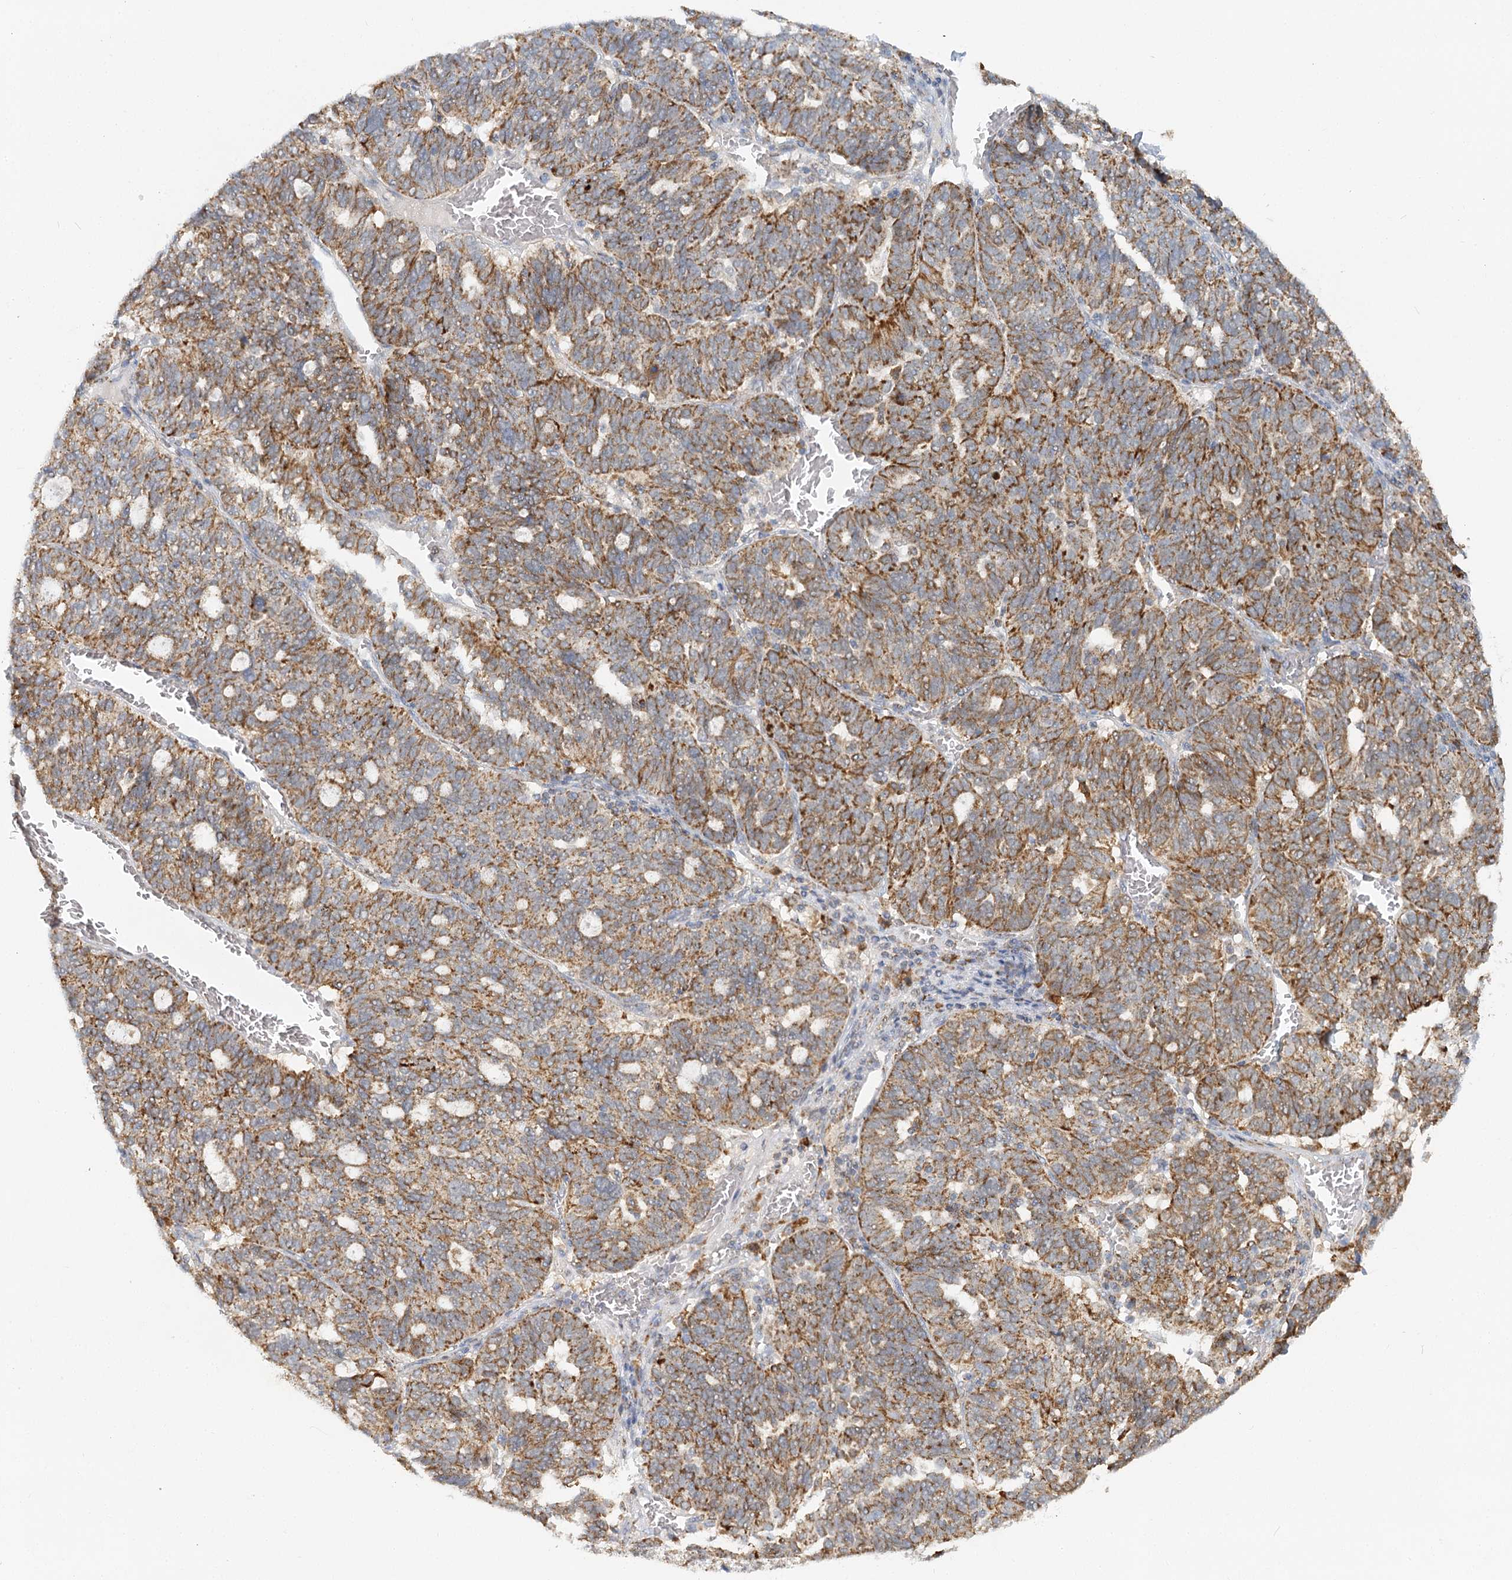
{"staining": {"intensity": "moderate", "quantity": ">75%", "location": "cytoplasmic/membranous"}, "tissue": "ovarian cancer", "cell_type": "Tumor cells", "image_type": "cancer", "snomed": [{"axis": "morphology", "description": "Cystadenocarcinoma, serous, NOS"}, {"axis": "topography", "description": "Ovary"}], "caption": "This is an image of IHC staining of ovarian serous cystadenocarcinoma, which shows moderate staining in the cytoplasmic/membranous of tumor cells.", "gene": "TAS1R1", "patient": {"sex": "female", "age": 59}}